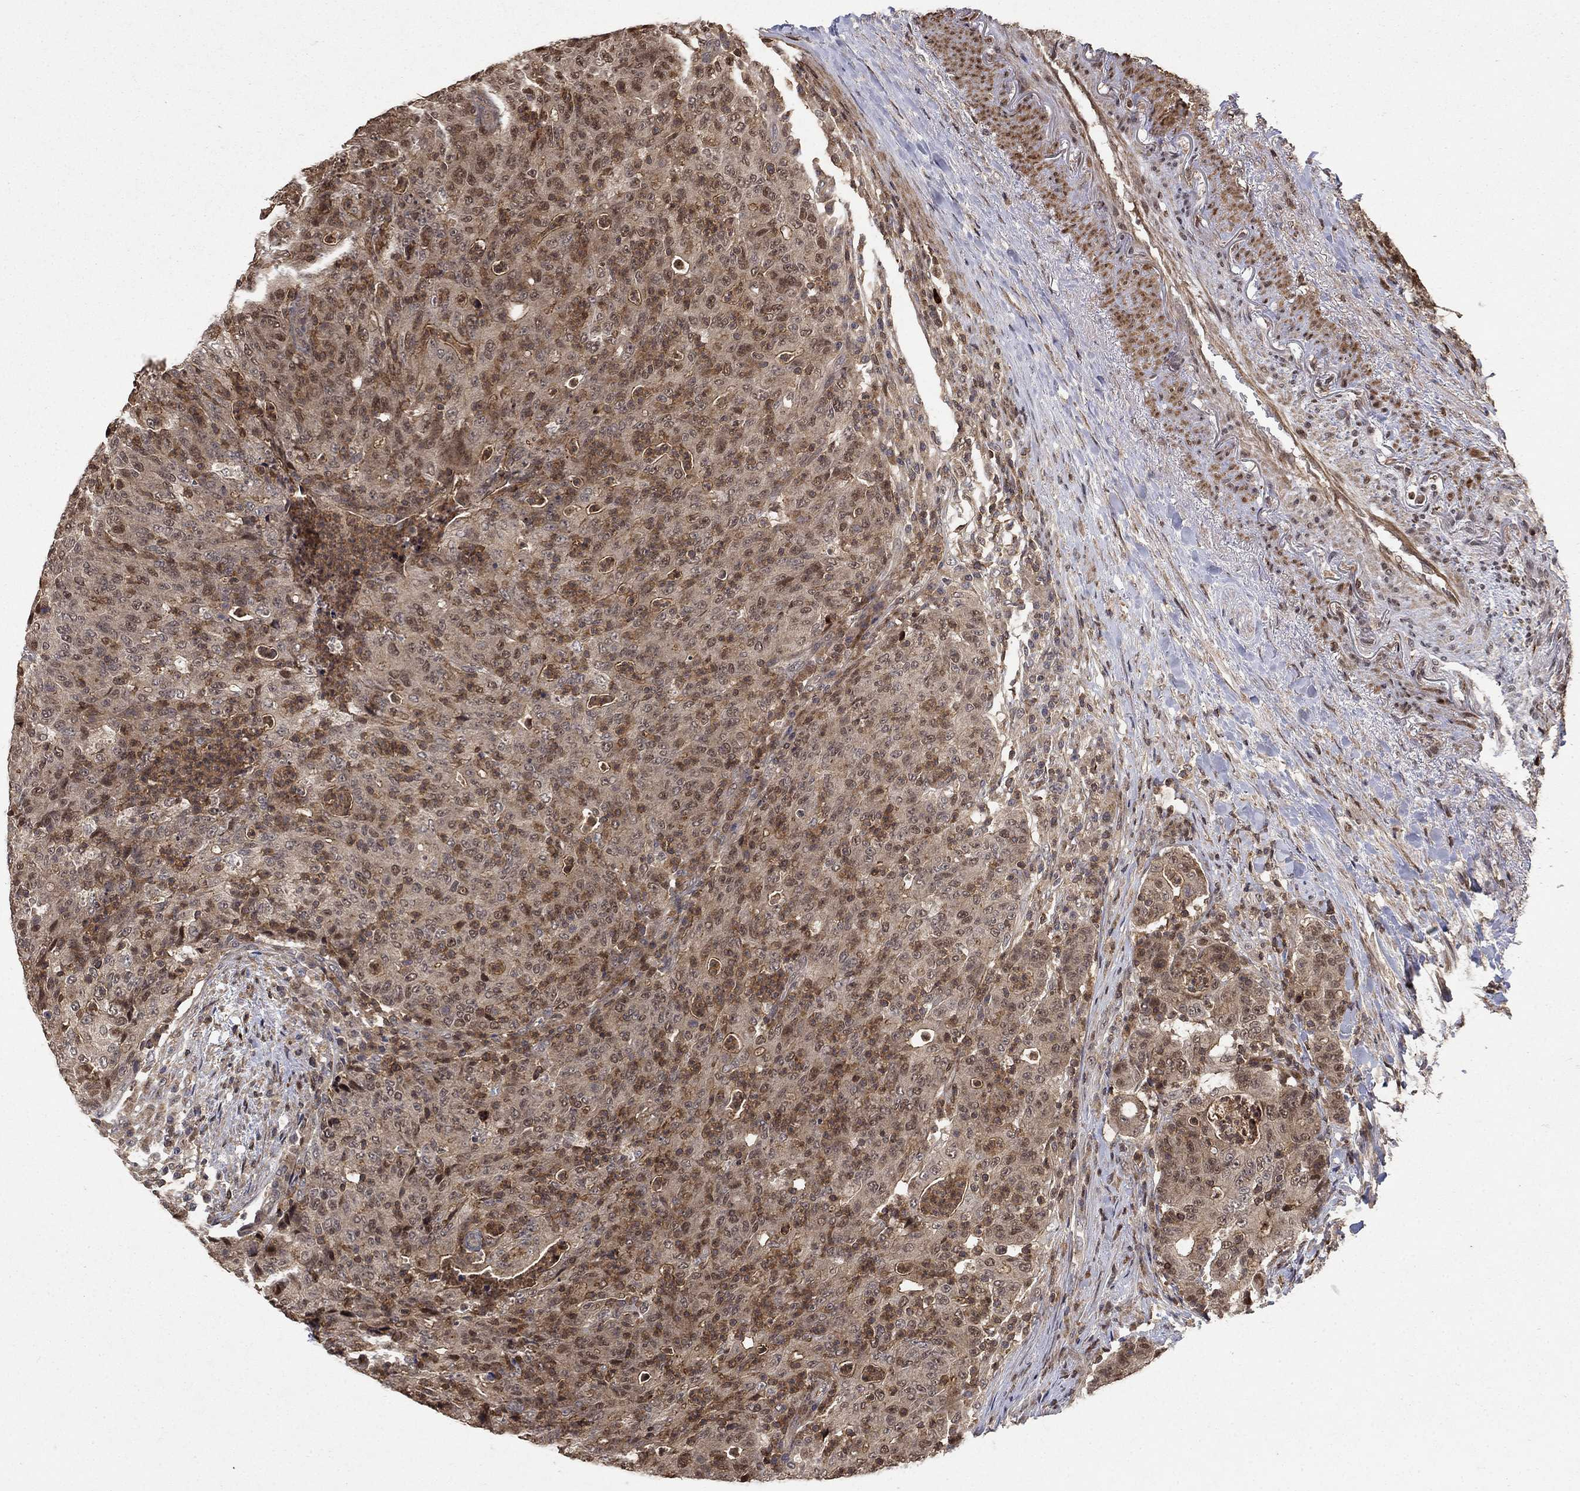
{"staining": {"intensity": "moderate", "quantity": "25%-75%", "location": "cytoplasmic/membranous,nuclear"}, "tissue": "colorectal cancer", "cell_type": "Tumor cells", "image_type": "cancer", "snomed": [{"axis": "morphology", "description": "Adenocarcinoma, NOS"}, {"axis": "topography", "description": "Colon"}], "caption": "A brown stain shows moderate cytoplasmic/membranous and nuclear staining of a protein in human colorectal adenocarcinoma tumor cells.", "gene": "CCDC66", "patient": {"sex": "male", "age": 70}}